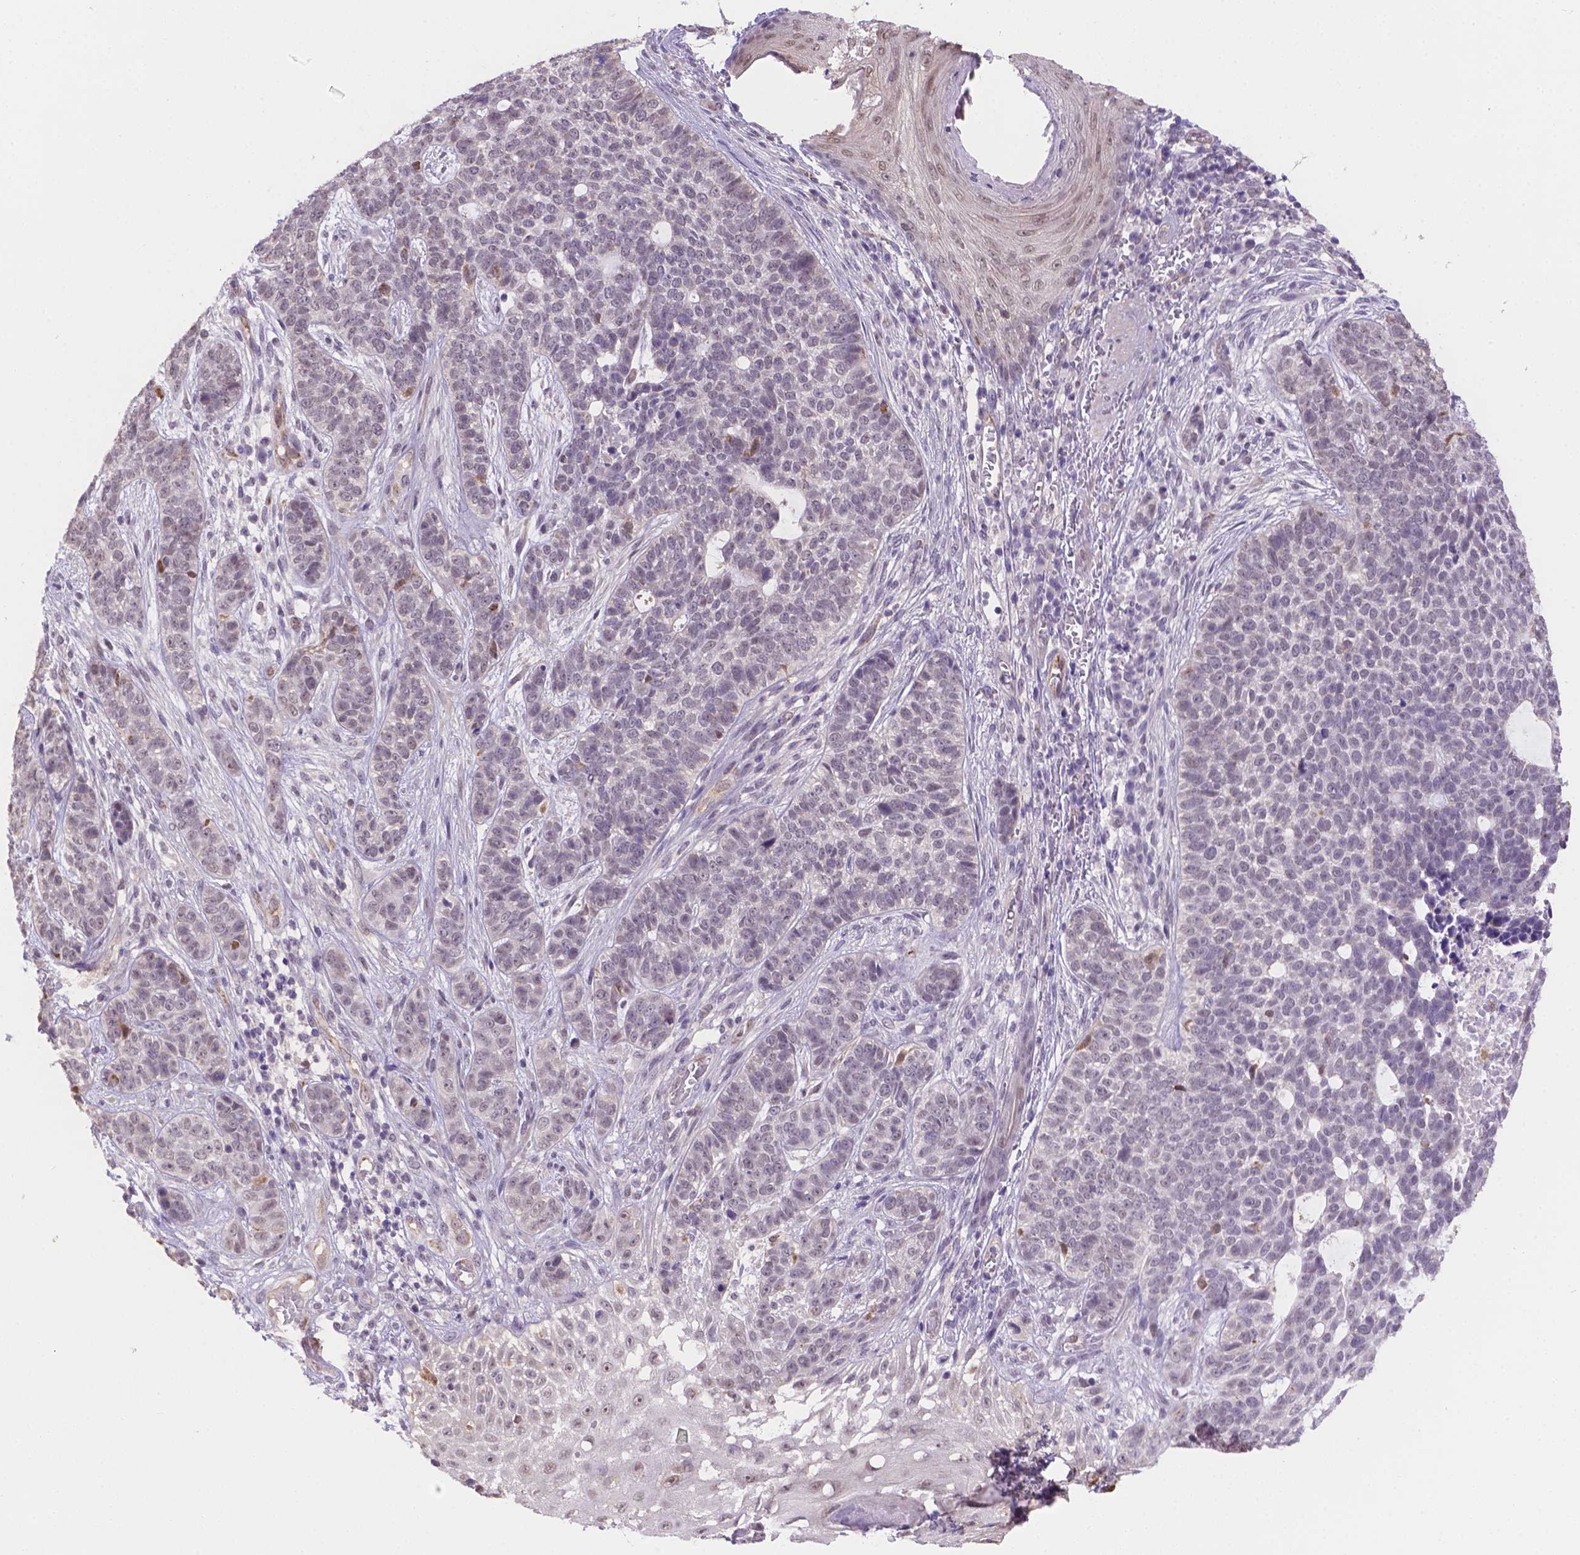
{"staining": {"intensity": "negative", "quantity": "none", "location": "none"}, "tissue": "skin cancer", "cell_type": "Tumor cells", "image_type": "cancer", "snomed": [{"axis": "morphology", "description": "Basal cell carcinoma"}, {"axis": "topography", "description": "Skin"}], "caption": "Tumor cells show no significant staining in basal cell carcinoma (skin).", "gene": "NXPE2", "patient": {"sex": "female", "age": 69}}